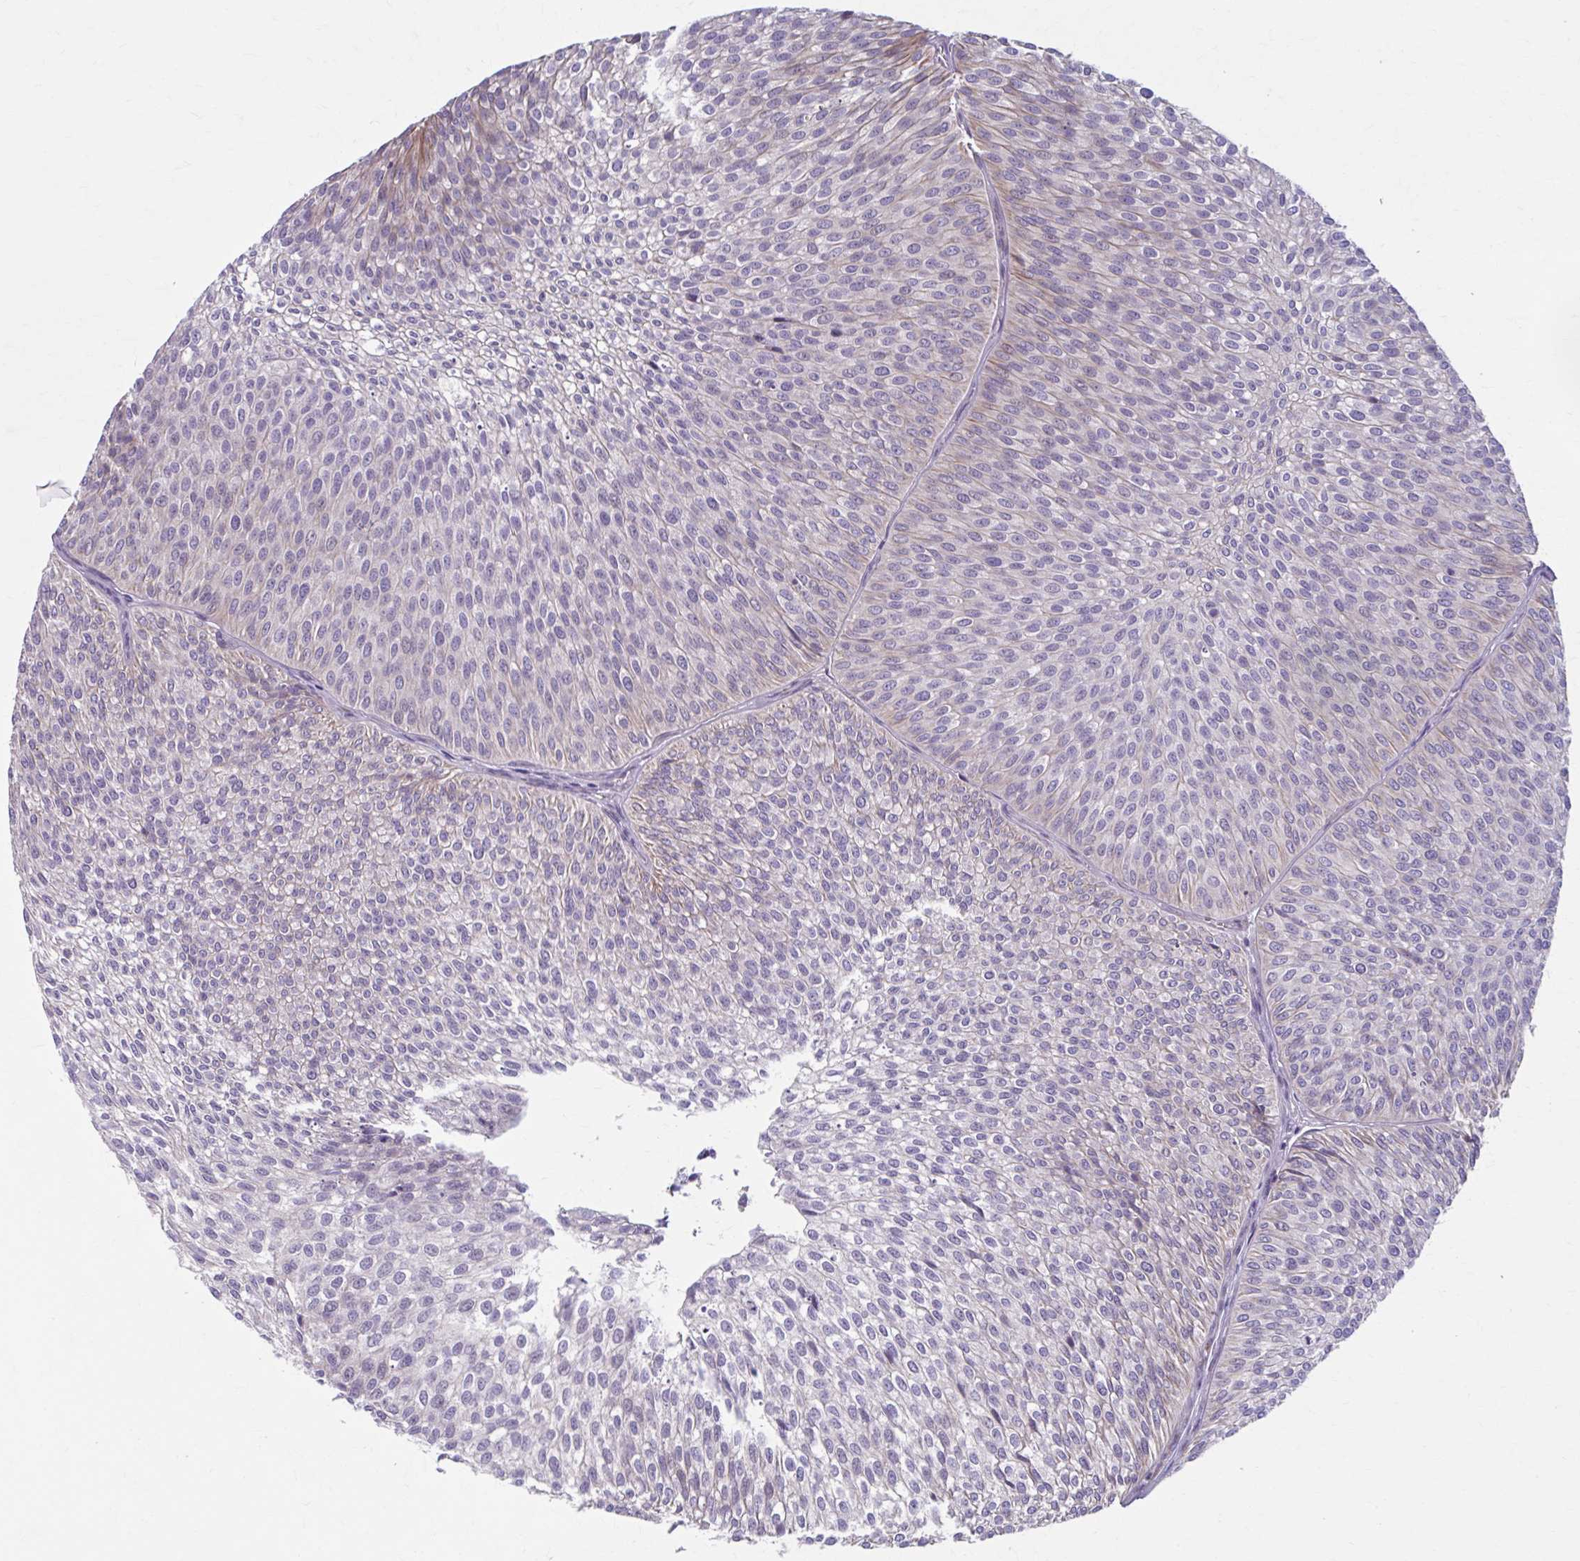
{"staining": {"intensity": "weak", "quantity": "<25%", "location": "cytoplasmic/membranous"}, "tissue": "urothelial cancer", "cell_type": "Tumor cells", "image_type": "cancer", "snomed": [{"axis": "morphology", "description": "Urothelial carcinoma, Low grade"}, {"axis": "topography", "description": "Urinary bladder"}], "caption": "DAB (3,3'-diaminobenzidine) immunohistochemical staining of urothelial cancer reveals no significant staining in tumor cells.", "gene": "CHST3", "patient": {"sex": "male", "age": 91}}